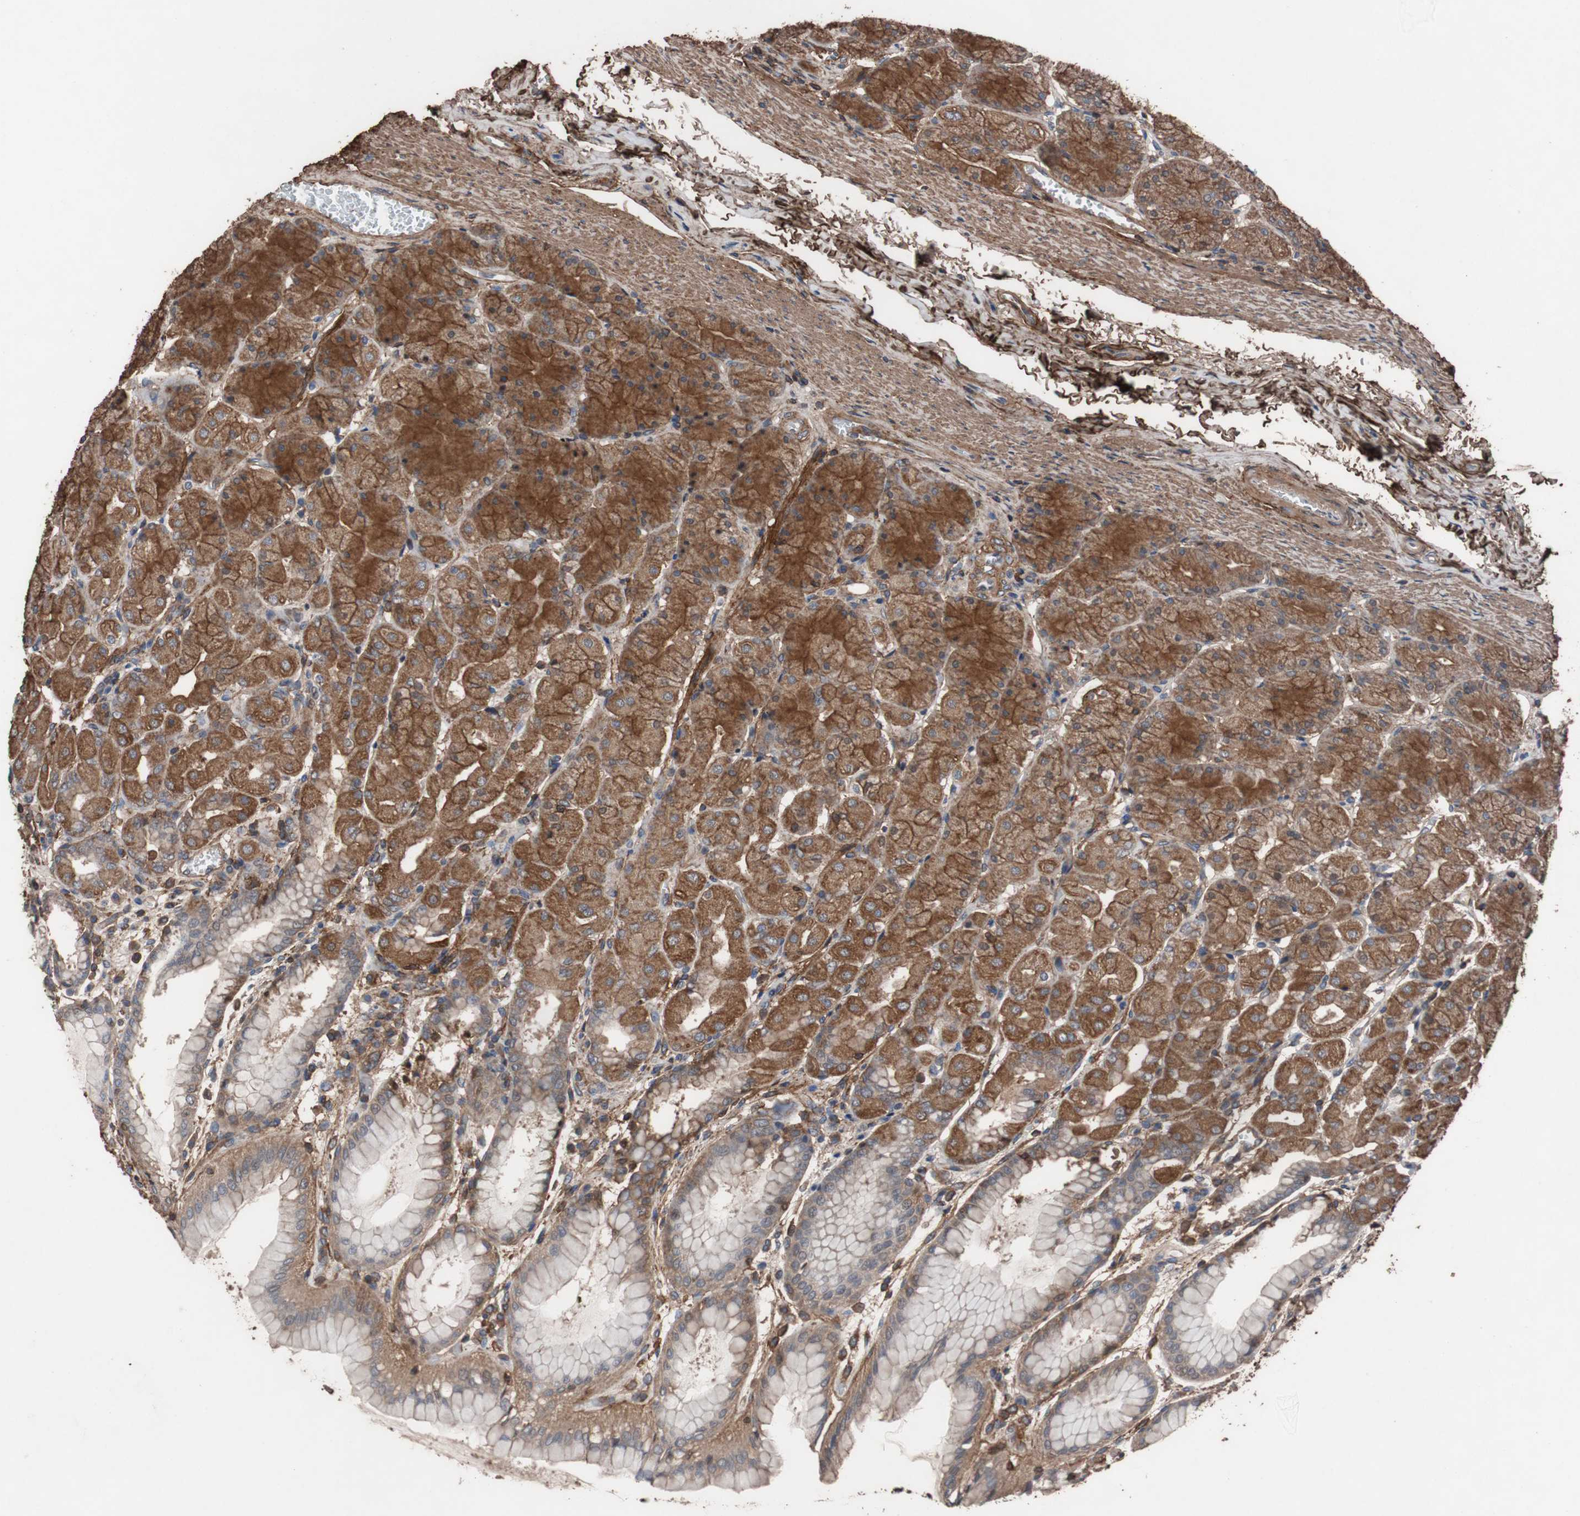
{"staining": {"intensity": "strong", "quantity": ">75%", "location": "cytoplasmic/membranous"}, "tissue": "stomach", "cell_type": "Glandular cells", "image_type": "normal", "snomed": [{"axis": "morphology", "description": "Normal tissue, NOS"}, {"axis": "topography", "description": "Stomach, upper"}], "caption": "A brown stain highlights strong cytoplasmic/membranous positivity of a protein in glandular cells of normal human stomach. The staining was performed using DAB, with brown indicating positive protein expression. Nuclei are stained blue with hematoxylin.", "gene": "COL6A2", "patient": {"sex": "female", "age": 56}}